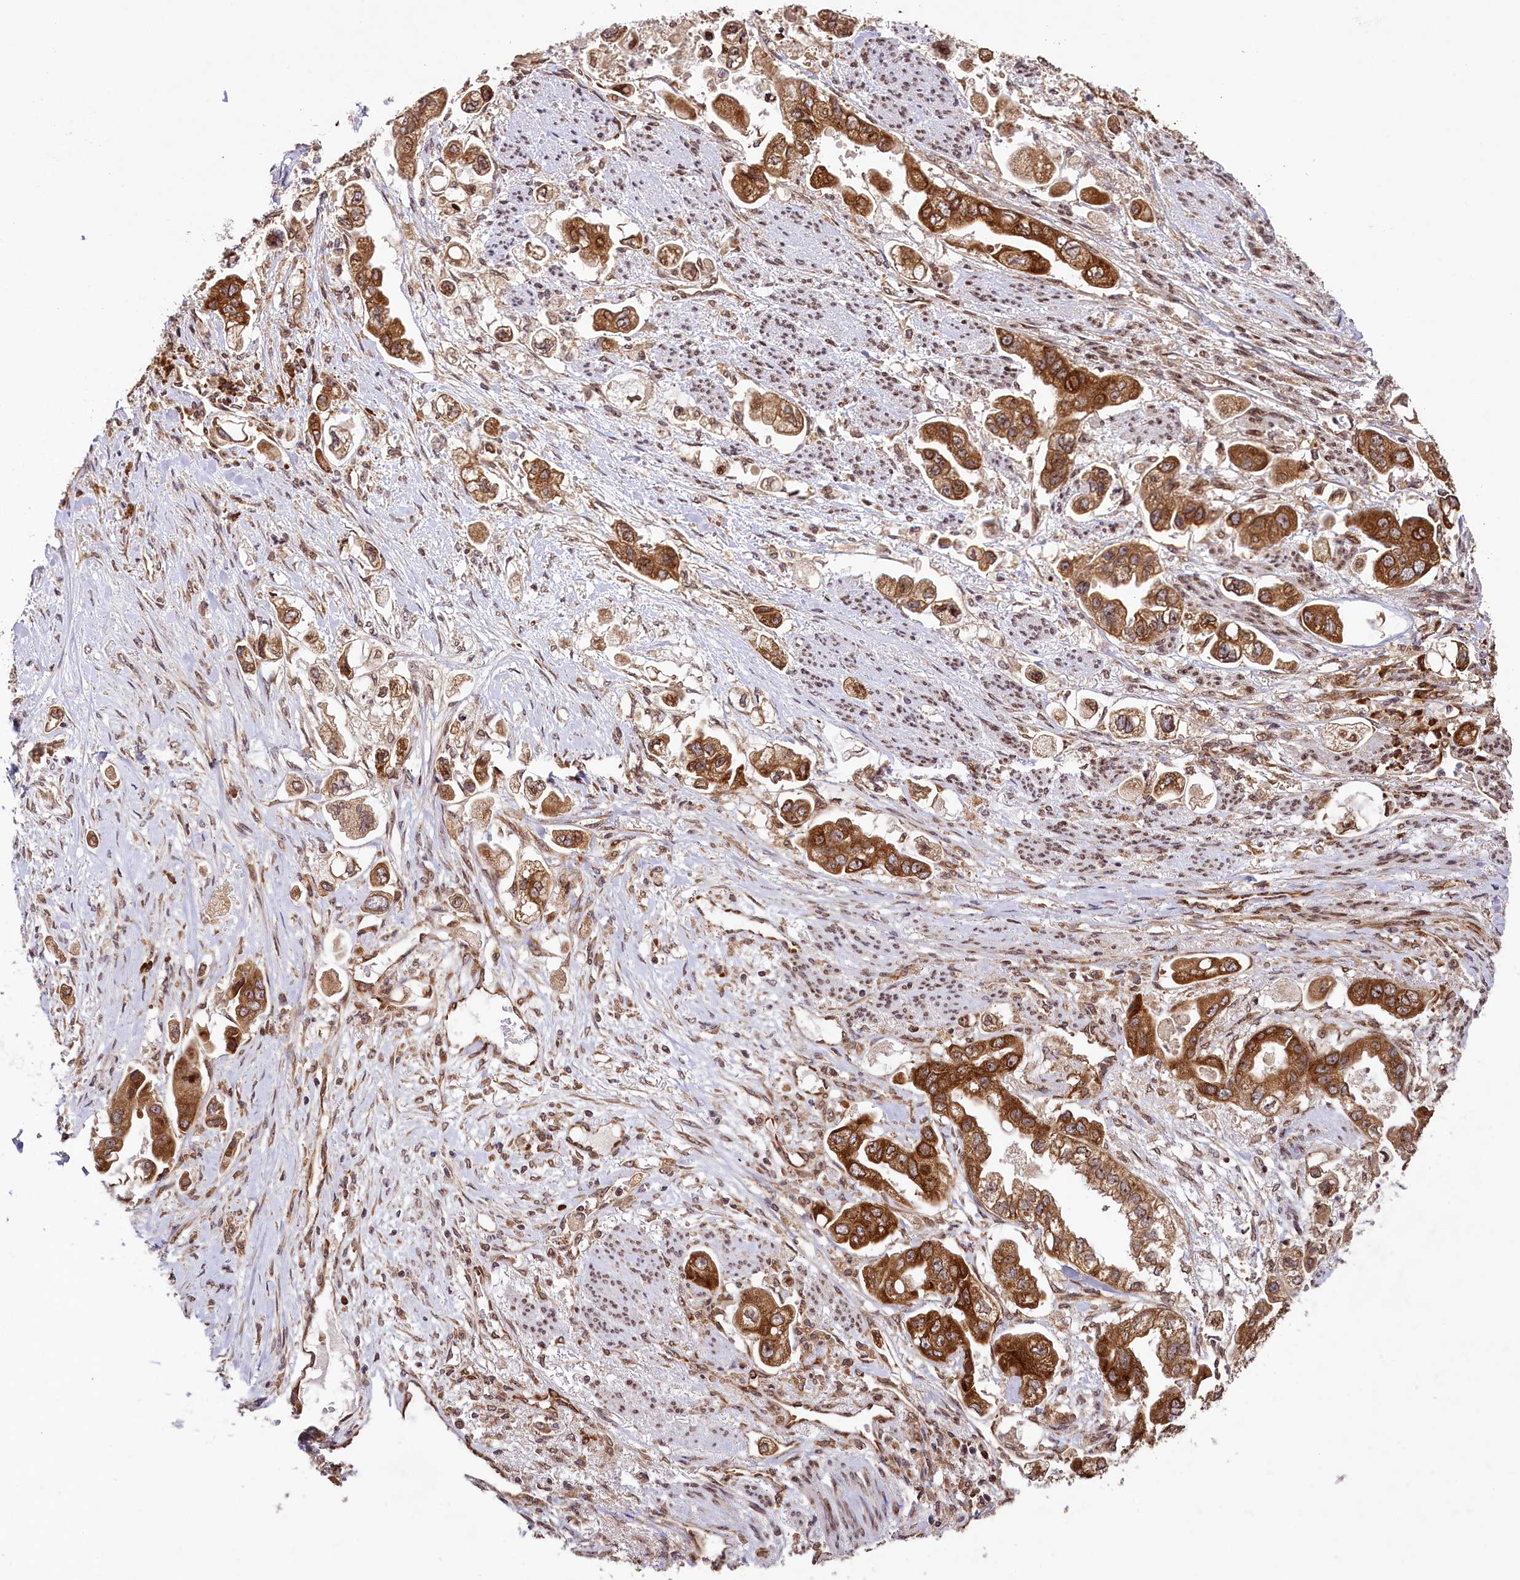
{"staining": {"intensity": "strong", "quantity": ">75%", "location": "cytoplasmic/membranous"}, "tissue": "stomach cancer", "cell_type": "Tumor cells", "image_type": "cancer", "snomed": [{"axis": "morphology", "description": "Adenocarcinoma, NOS"}, {"axis": "topography", "description": "Stomach"}], "caption": "A histopathology image of human adenocarcinoma (stomach) stained for a protein reveals strong cytoplasmic/membranous brown staining in tumor cells.", "gene": "LARP4", "patient": {"sex": "male", "age": 62}}